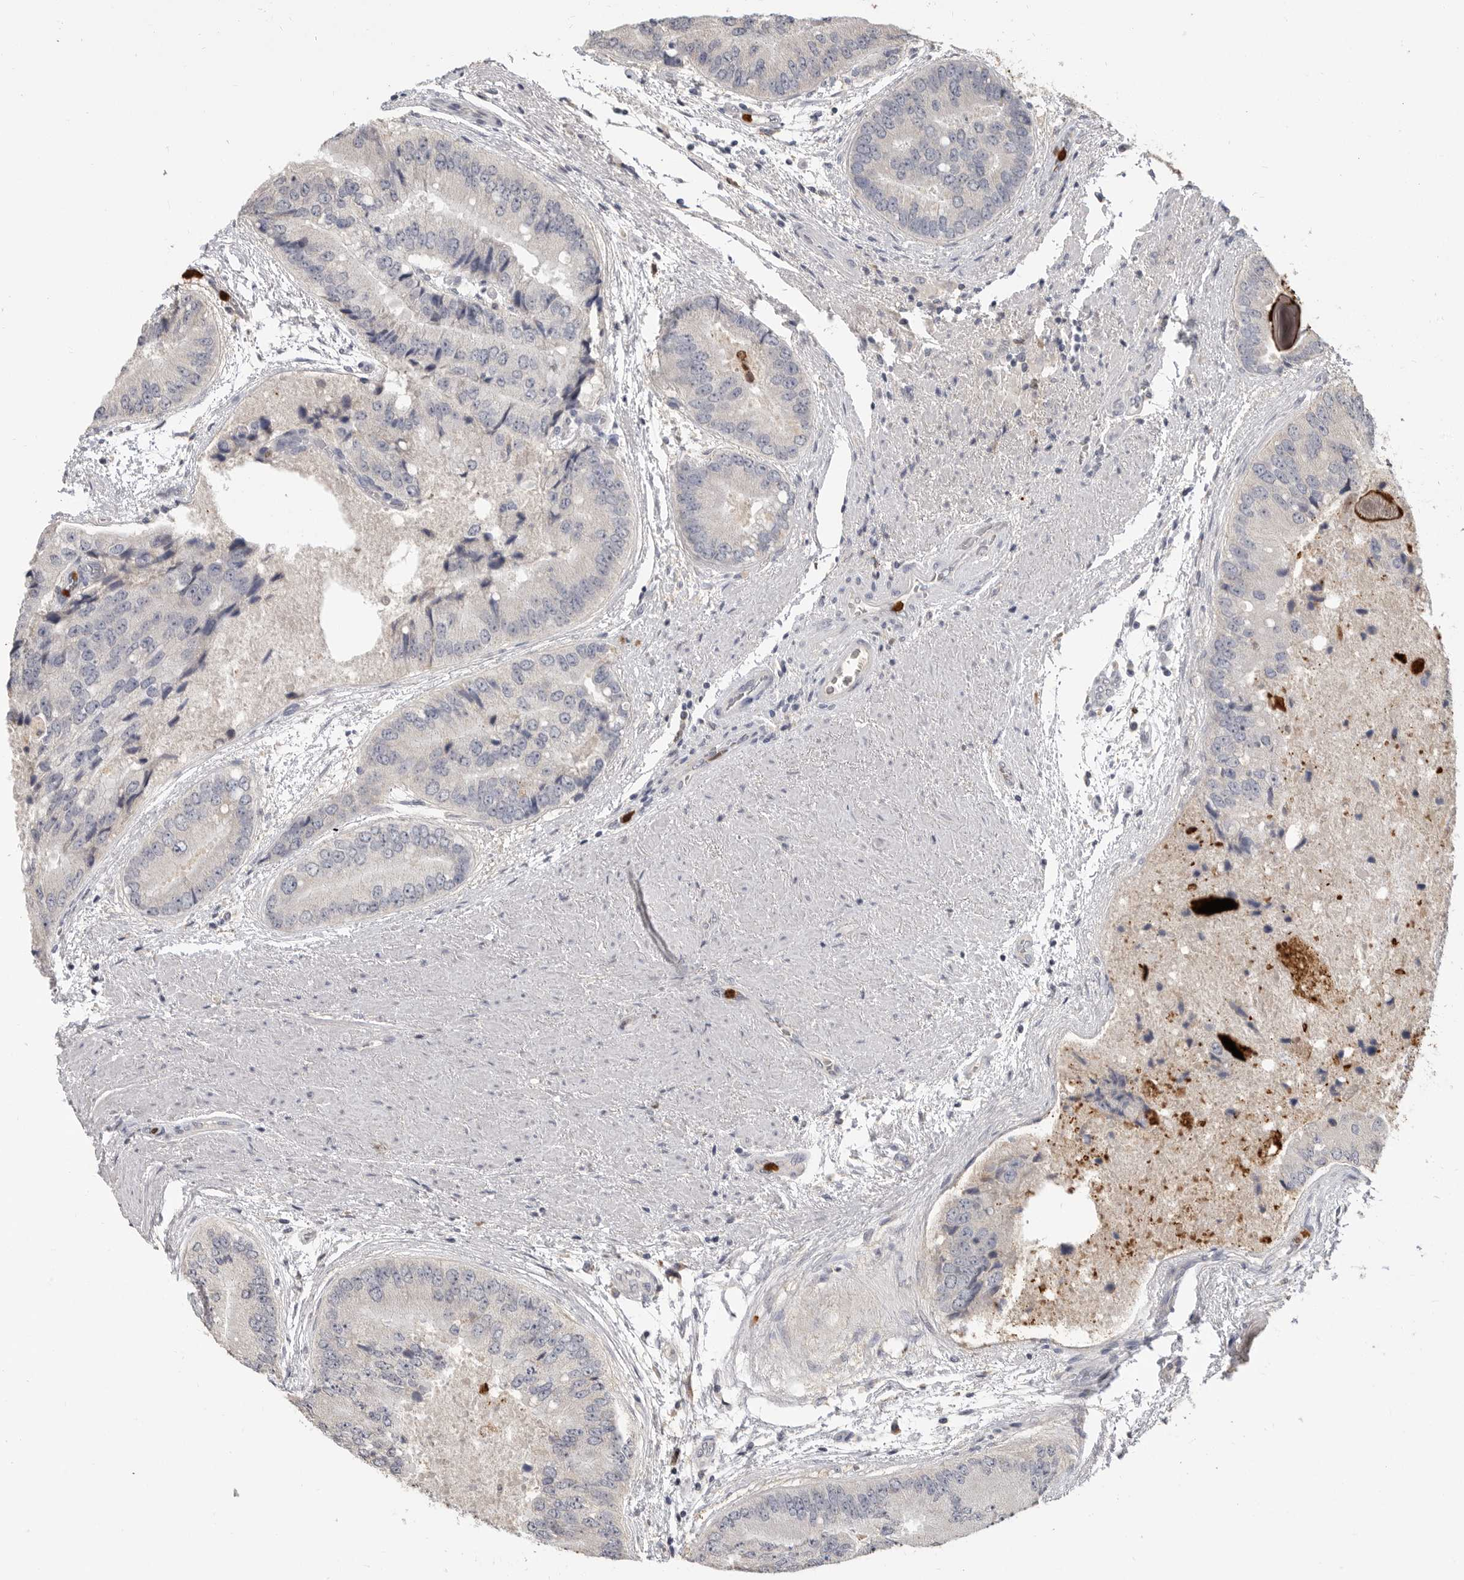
{"staining": {"intensity": "negative", "quantity": "none", "location": "none"}, "tissue": "prostate cancer", "cell_type": "Tumor cells", "image_type": "cancer", "snomed": [{"axis": "morphology", "description": "Adenocarcinoma, High grade"}, {"axis": "topography", "description": "Prostate"}], "caption": "This is a micrograph of immunohistochemistry staining of prostate cancer (adenocarcinoma (high-grade)), which shows no staining in tumor cells.", "gene": "LTBR", "patient": {"sex": "male", "age": 70}}